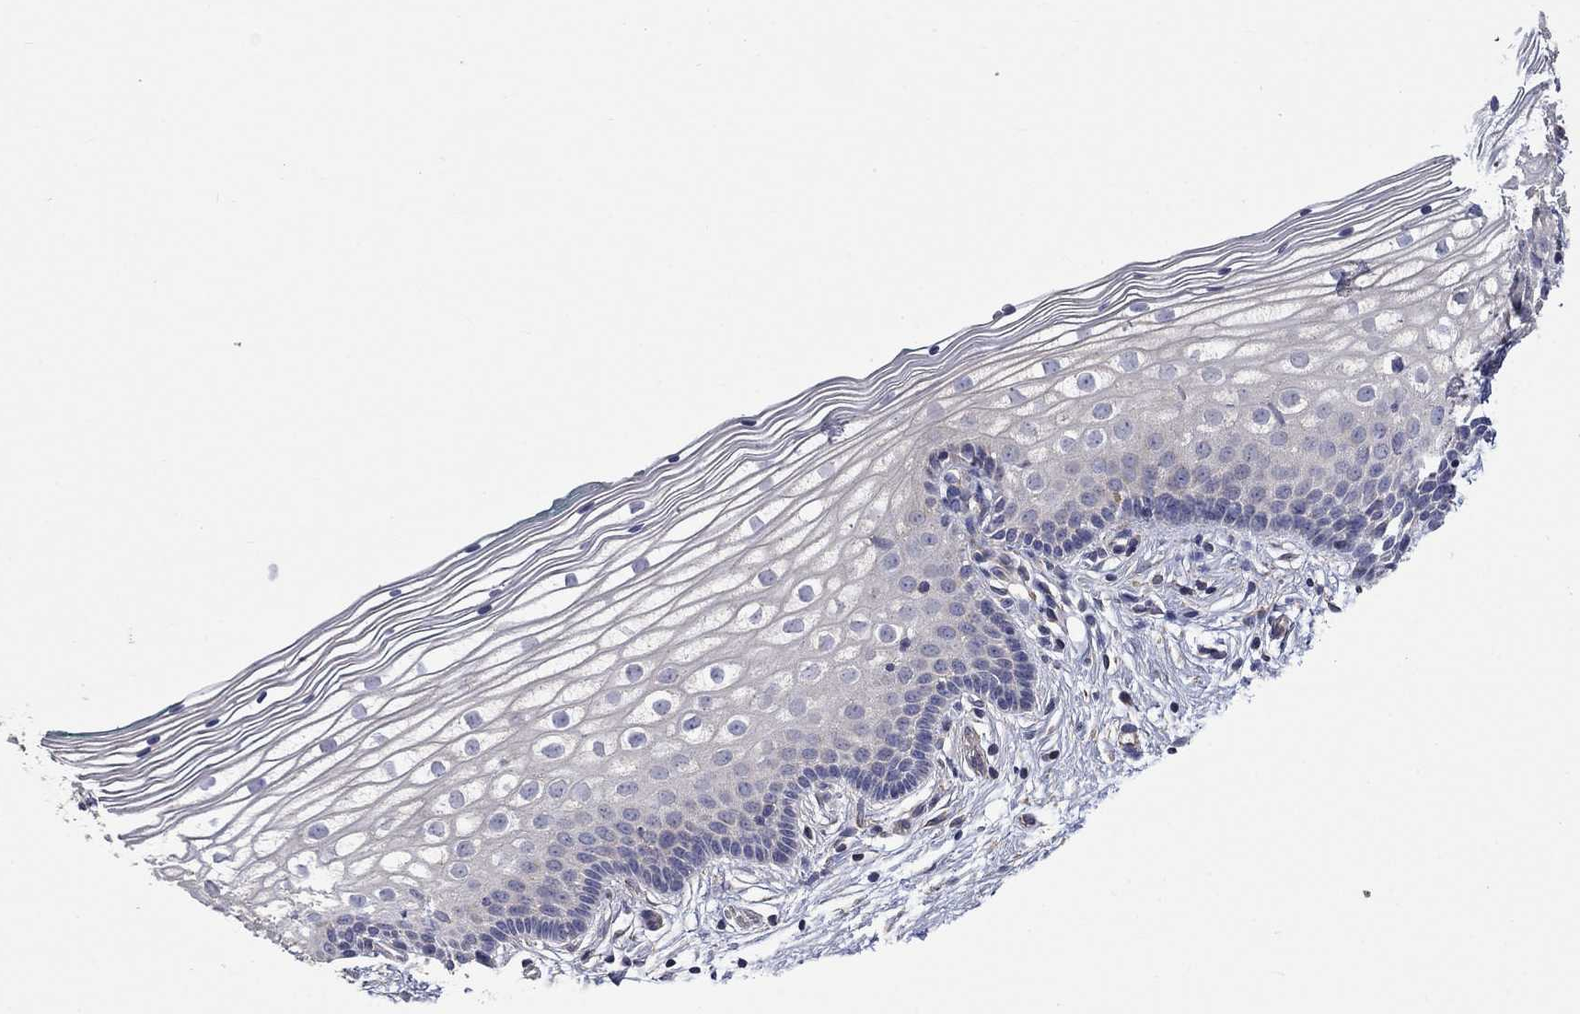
{"staining": {"intensity": "weak", "quantity": "25%-75%", "location": "cytoplasmic/membranous"}, "tissue": "vagina", "cell_type": "Squamous epithelial cells", "image_type": "normal", "snomed": [{"axis": "morphology", "description": "Normal tissue, NOS"}, {"axis": "topography", "description": "Vagina"}], "caption": "Protein expression analysis of benign vagina exhibits weak cytoplasmic/membranous positivity in about 25%-75% of squamous epithelial cells.", "gene": "CAMKK2", "patient": {"sex": "female", "age": 36}}